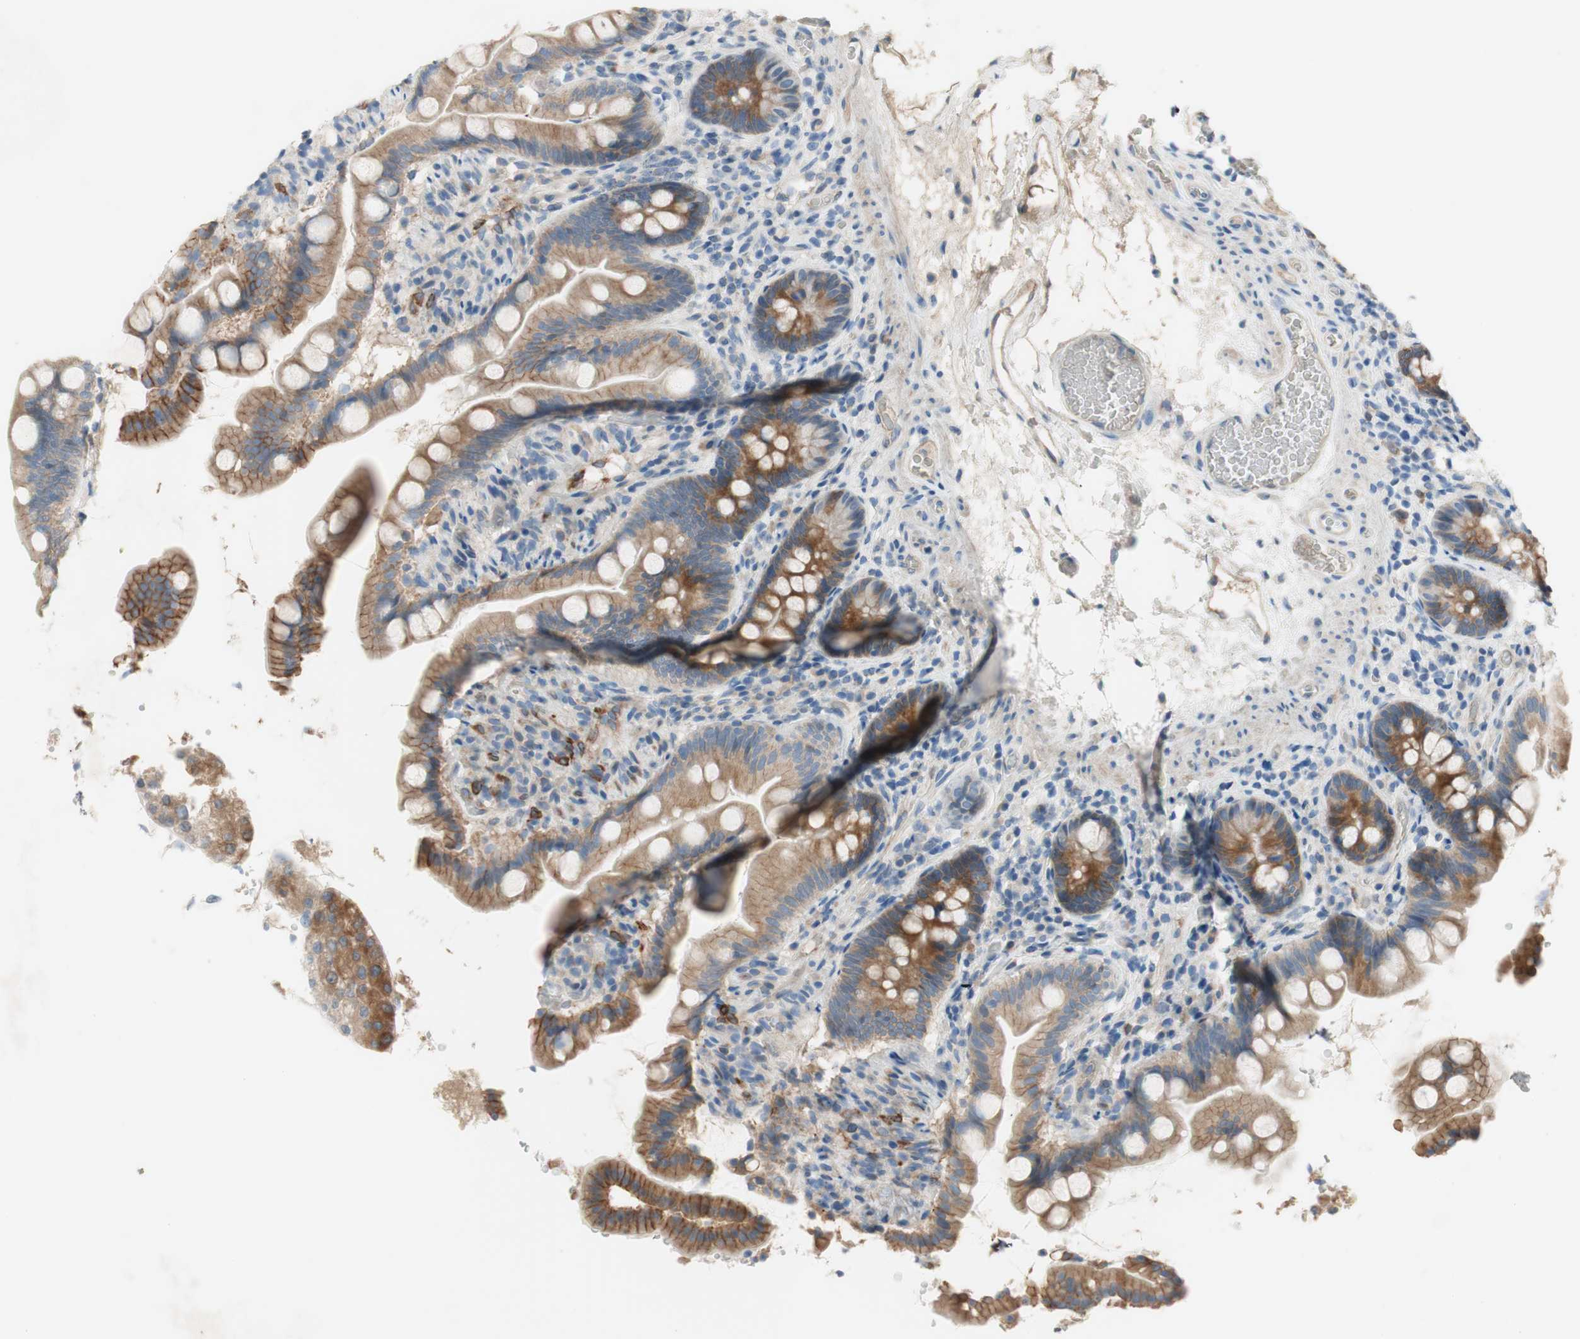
{"staining": {"intensity": "moderate", "quantity": ">75%", "location": "cytoplasmic/membranous"}, "tissue": "small intestine", "cell_type": "Glandular cells", "image_type": "normal", "snomed": [{"axis": "morphology", "description": "Normal tissue, NOS"}, {"axis": "topography", "description": "Small intestine"}], "caption": "Immunohistochemical staining of benign human small intestine reveals medium levels of moderate cytoplasmic/membranous positivity in approximately >75% of glandular cells.", "gene": "FDFT1", "patient": {"sex": "female", "age": 56}}